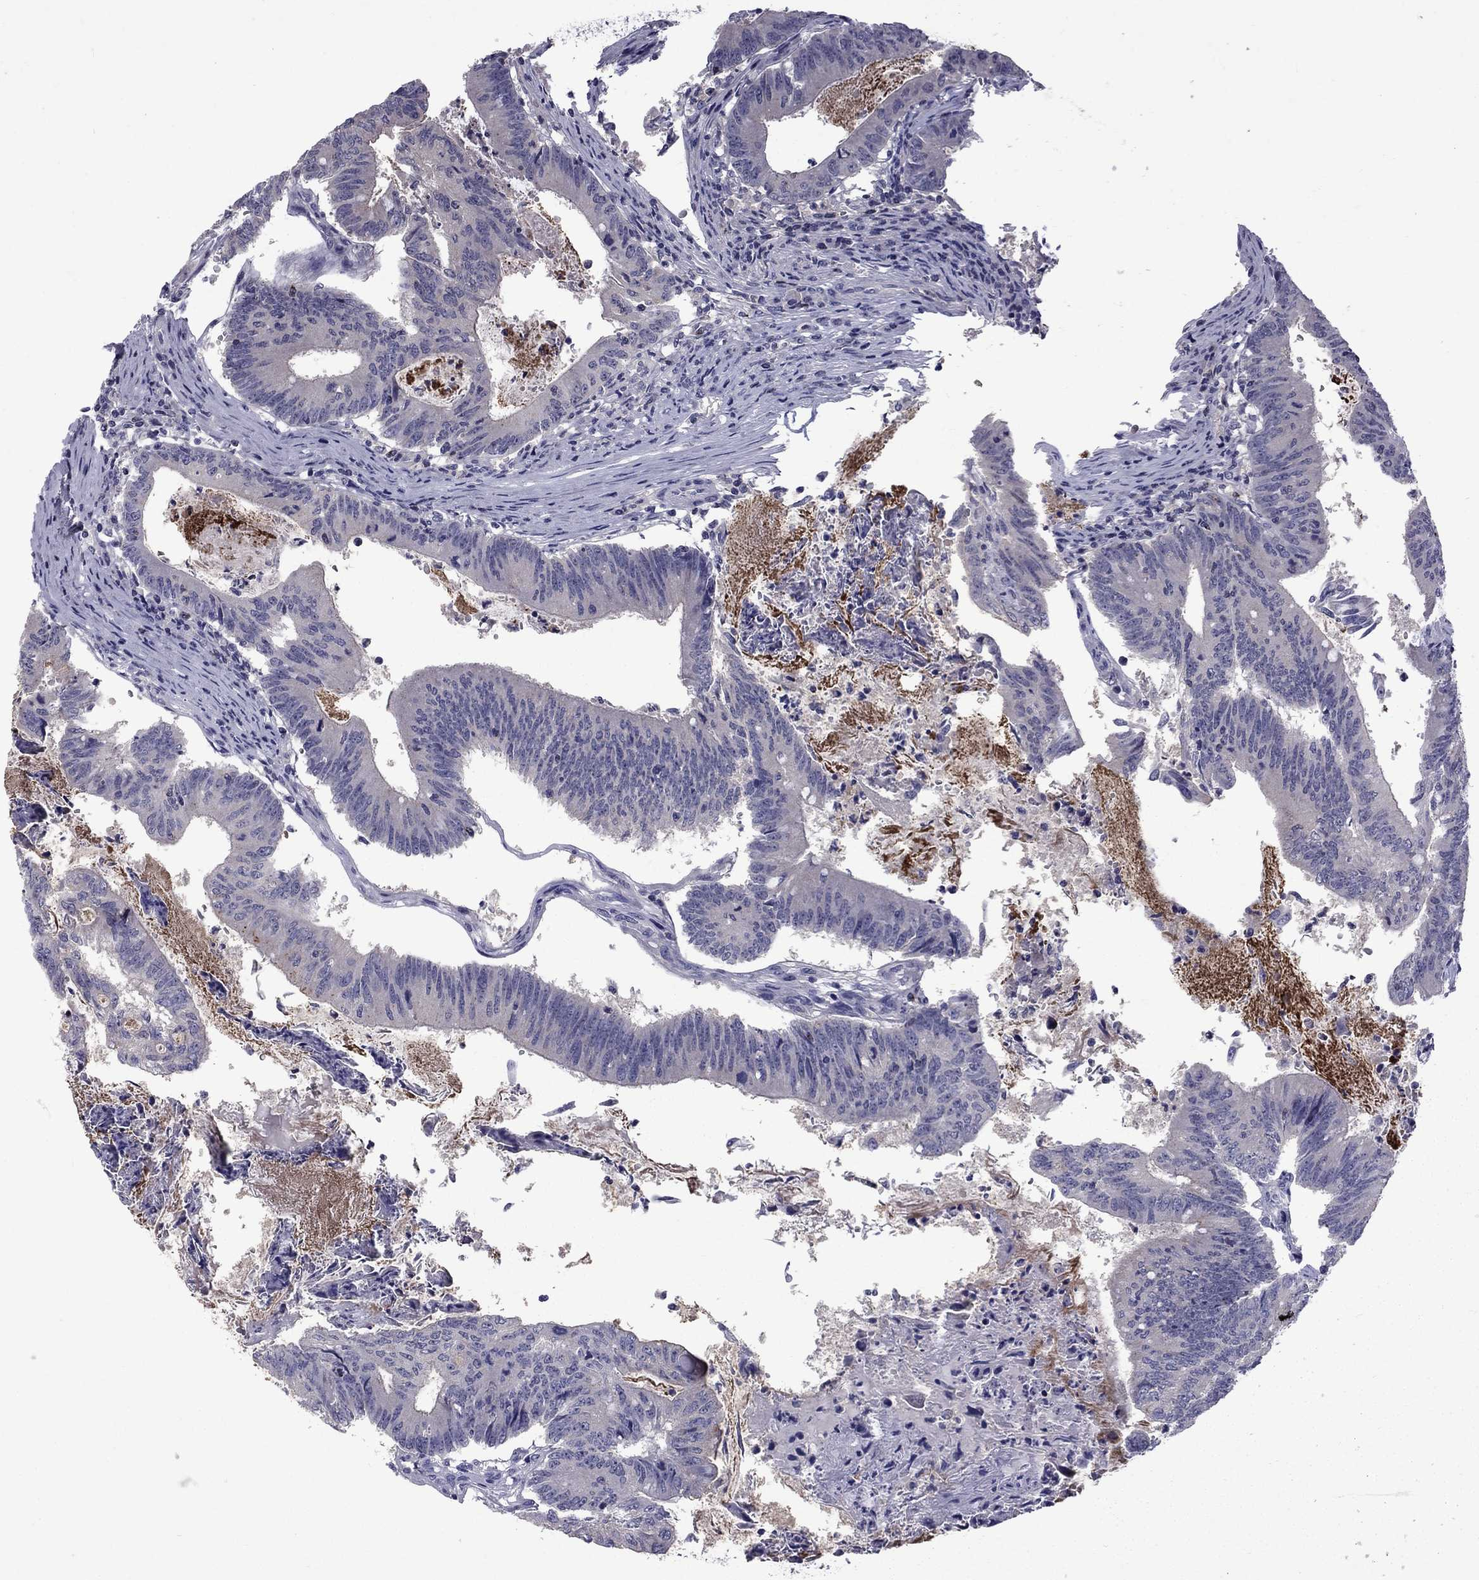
{"staining": {"intensity": "negative", "quantity": "none", "location": "none"}, "tissue": "colorectal cancer", "cell_type": "Tumor cells", "image_type": "cancer", "snomed": [{"axis": "morphology", "description": "Adenocarcinoma, NOS"}, {"axis": "topography", "description": "Colon"}], "caption": "An image of human adenocarcinoma (colorectal) is negative for staining in tumor cells.", "gene": "SNTA1", "patient": {"sex": "female", "age": 70}}